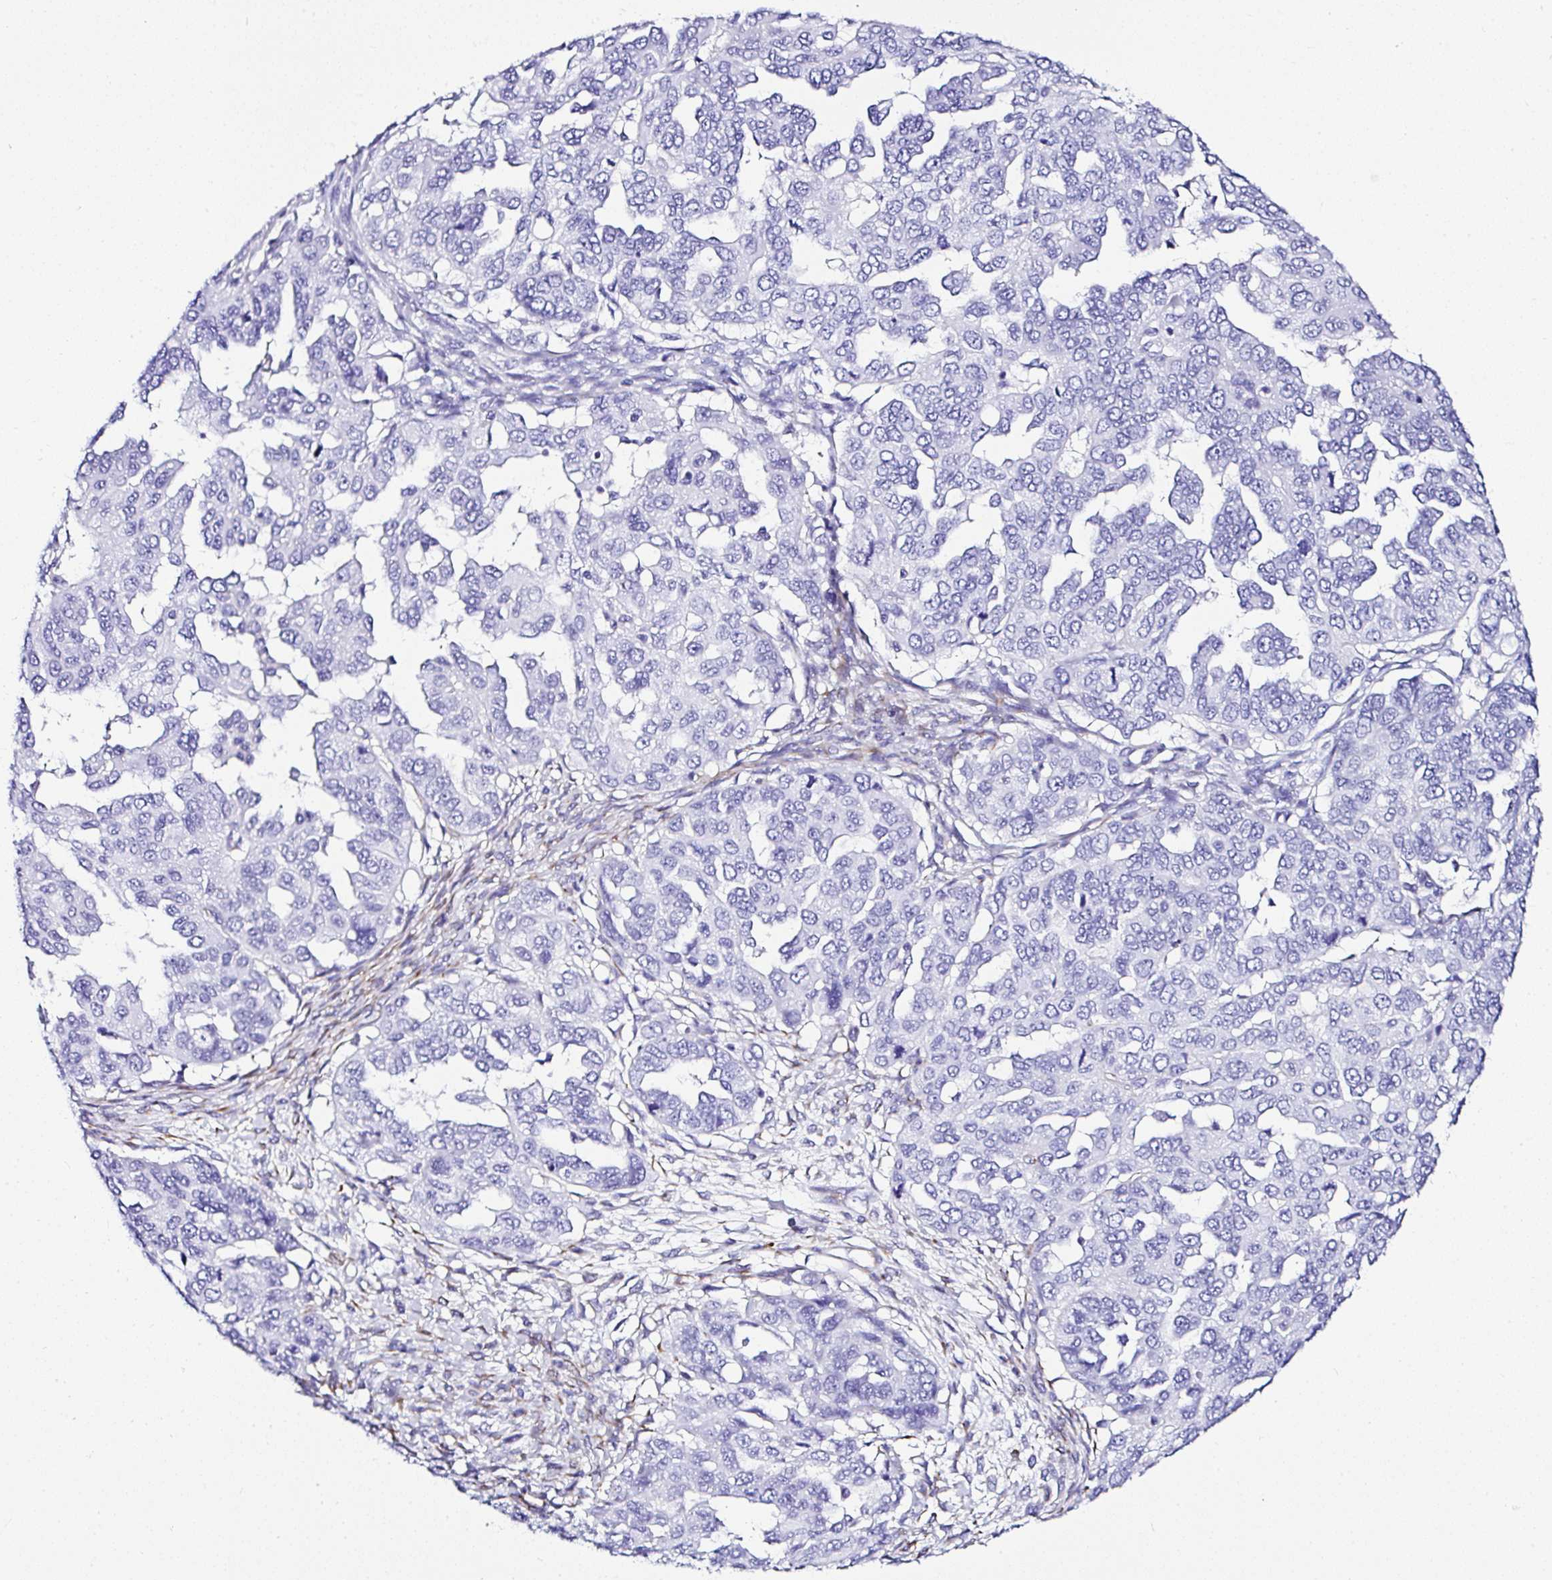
{"staining": {"intensity": "negative", "quantity": "none", "location": "none"}, "tissue": "ovarian cancer", "cell_type": "Tumor cells", "image_type": "cancer", "snomed": [{"axis": "morphology", "description": "Cystadenocarcinoma, serous, NOS"}, {"axis": "topography", "description": "Ovary"}], "caption": "There is no significant staining in tumor cells of ovarian cancer (serous cystadenocarcinoma).", "gene": "DEPDC5", "patient": {"sex": "female", "age": 53}}